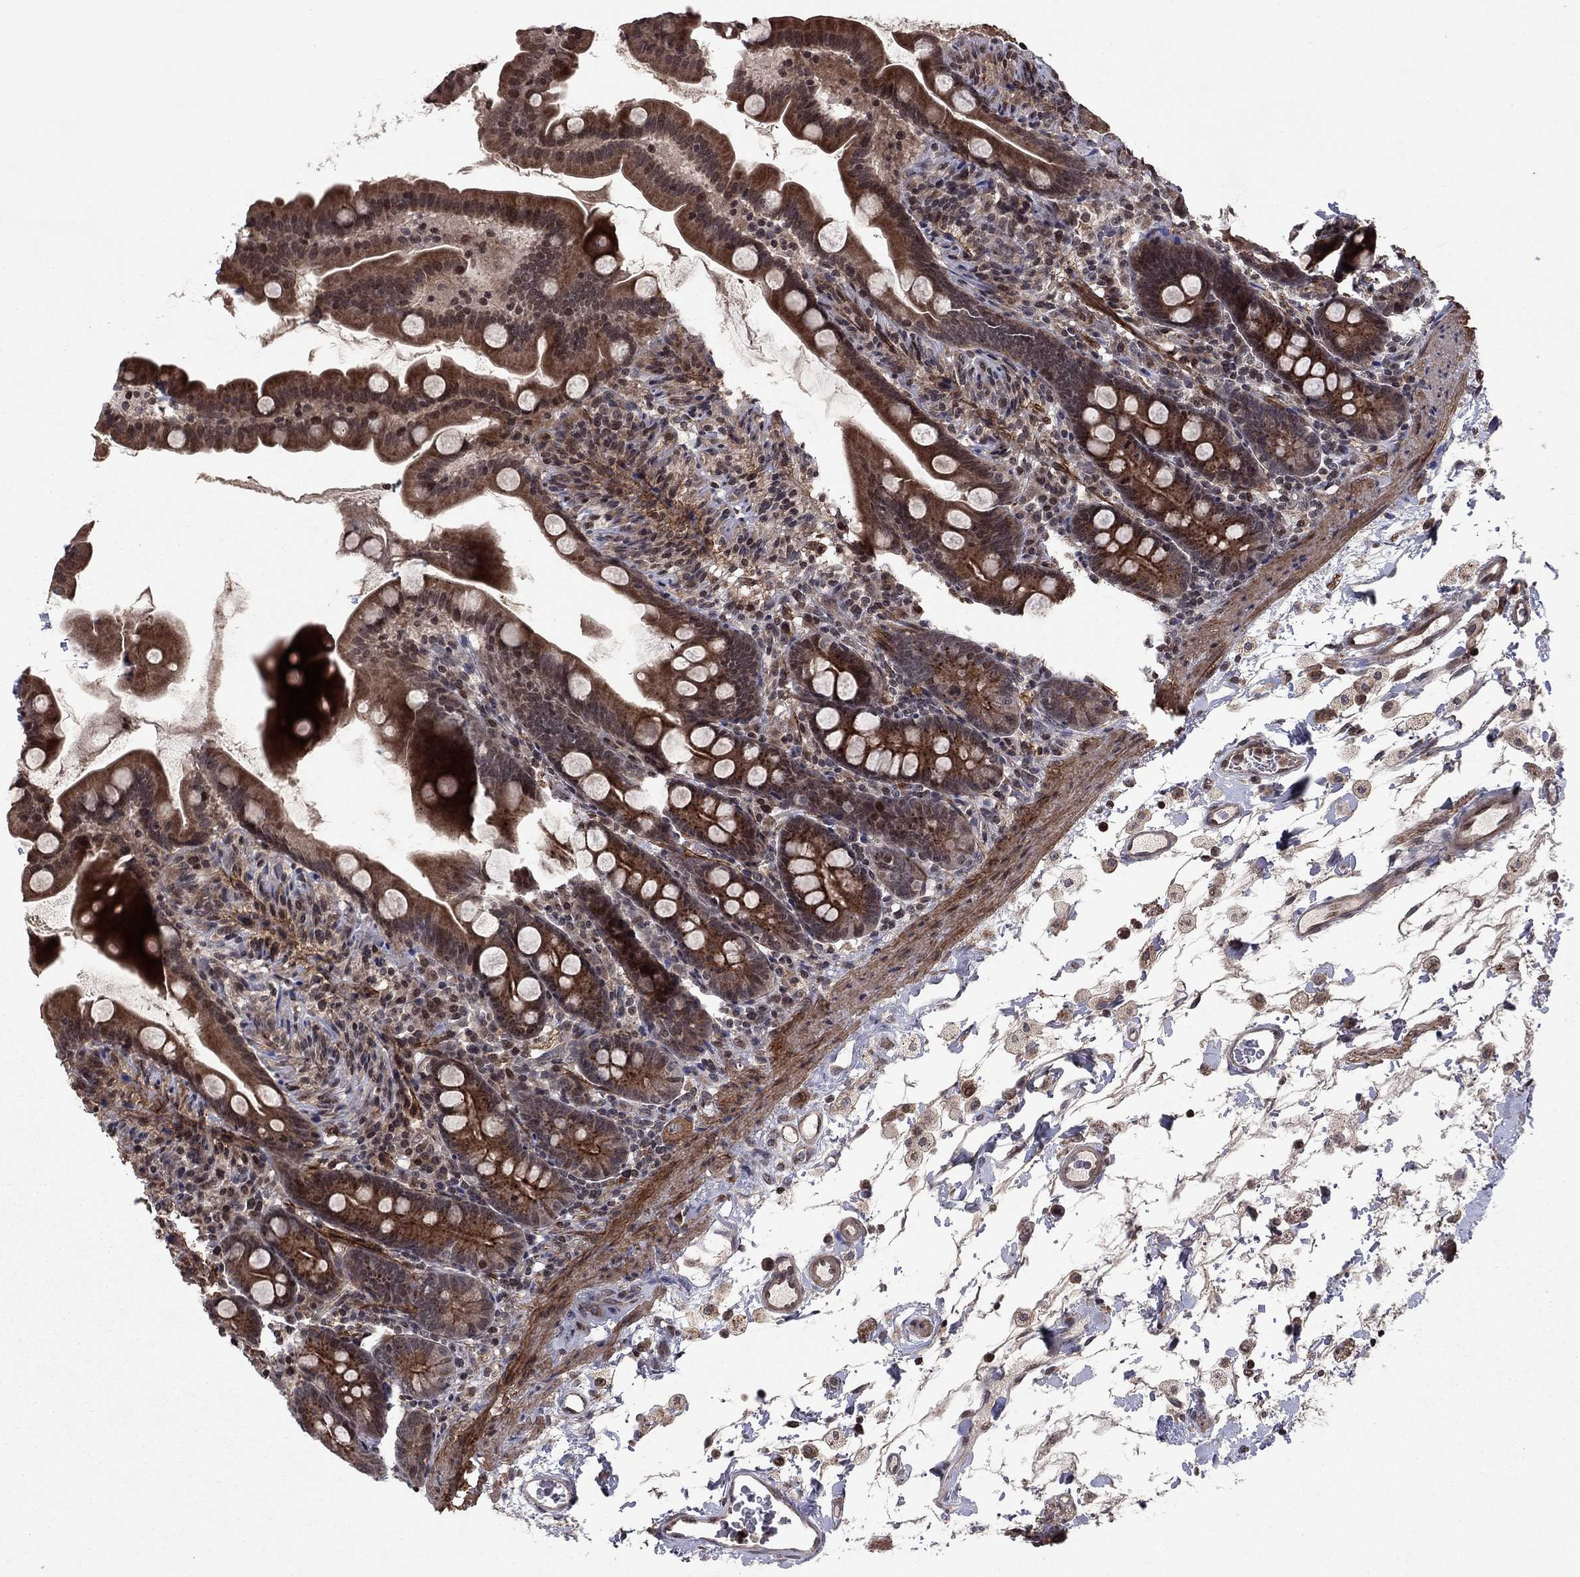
{"staining": {"intensity": "strong", "quantity": "25%-75%", "location": "cytoplasmic/membranous"}, "tissue": "small intestine", "cell_type": "Glandular cells", "image_type": "normal", "snomed": [{"axis": "morphology", "description": "Normal tissue, NOS"}, {"axis": "topography", "description": "Small intestine"}], "caption": "High-magnification brightfield microscopy of benign small intestine stained with DAB (3,3'-diaminobenzidine) (brown) and counterstained with hematoxylin (blue). glandular cells exhibit strong cytoplasmic/membranous positivity is identified in approximately25%-75% of cells.", "gene": "SORBS1", "patient": {"sex": "female", "age": 44}}